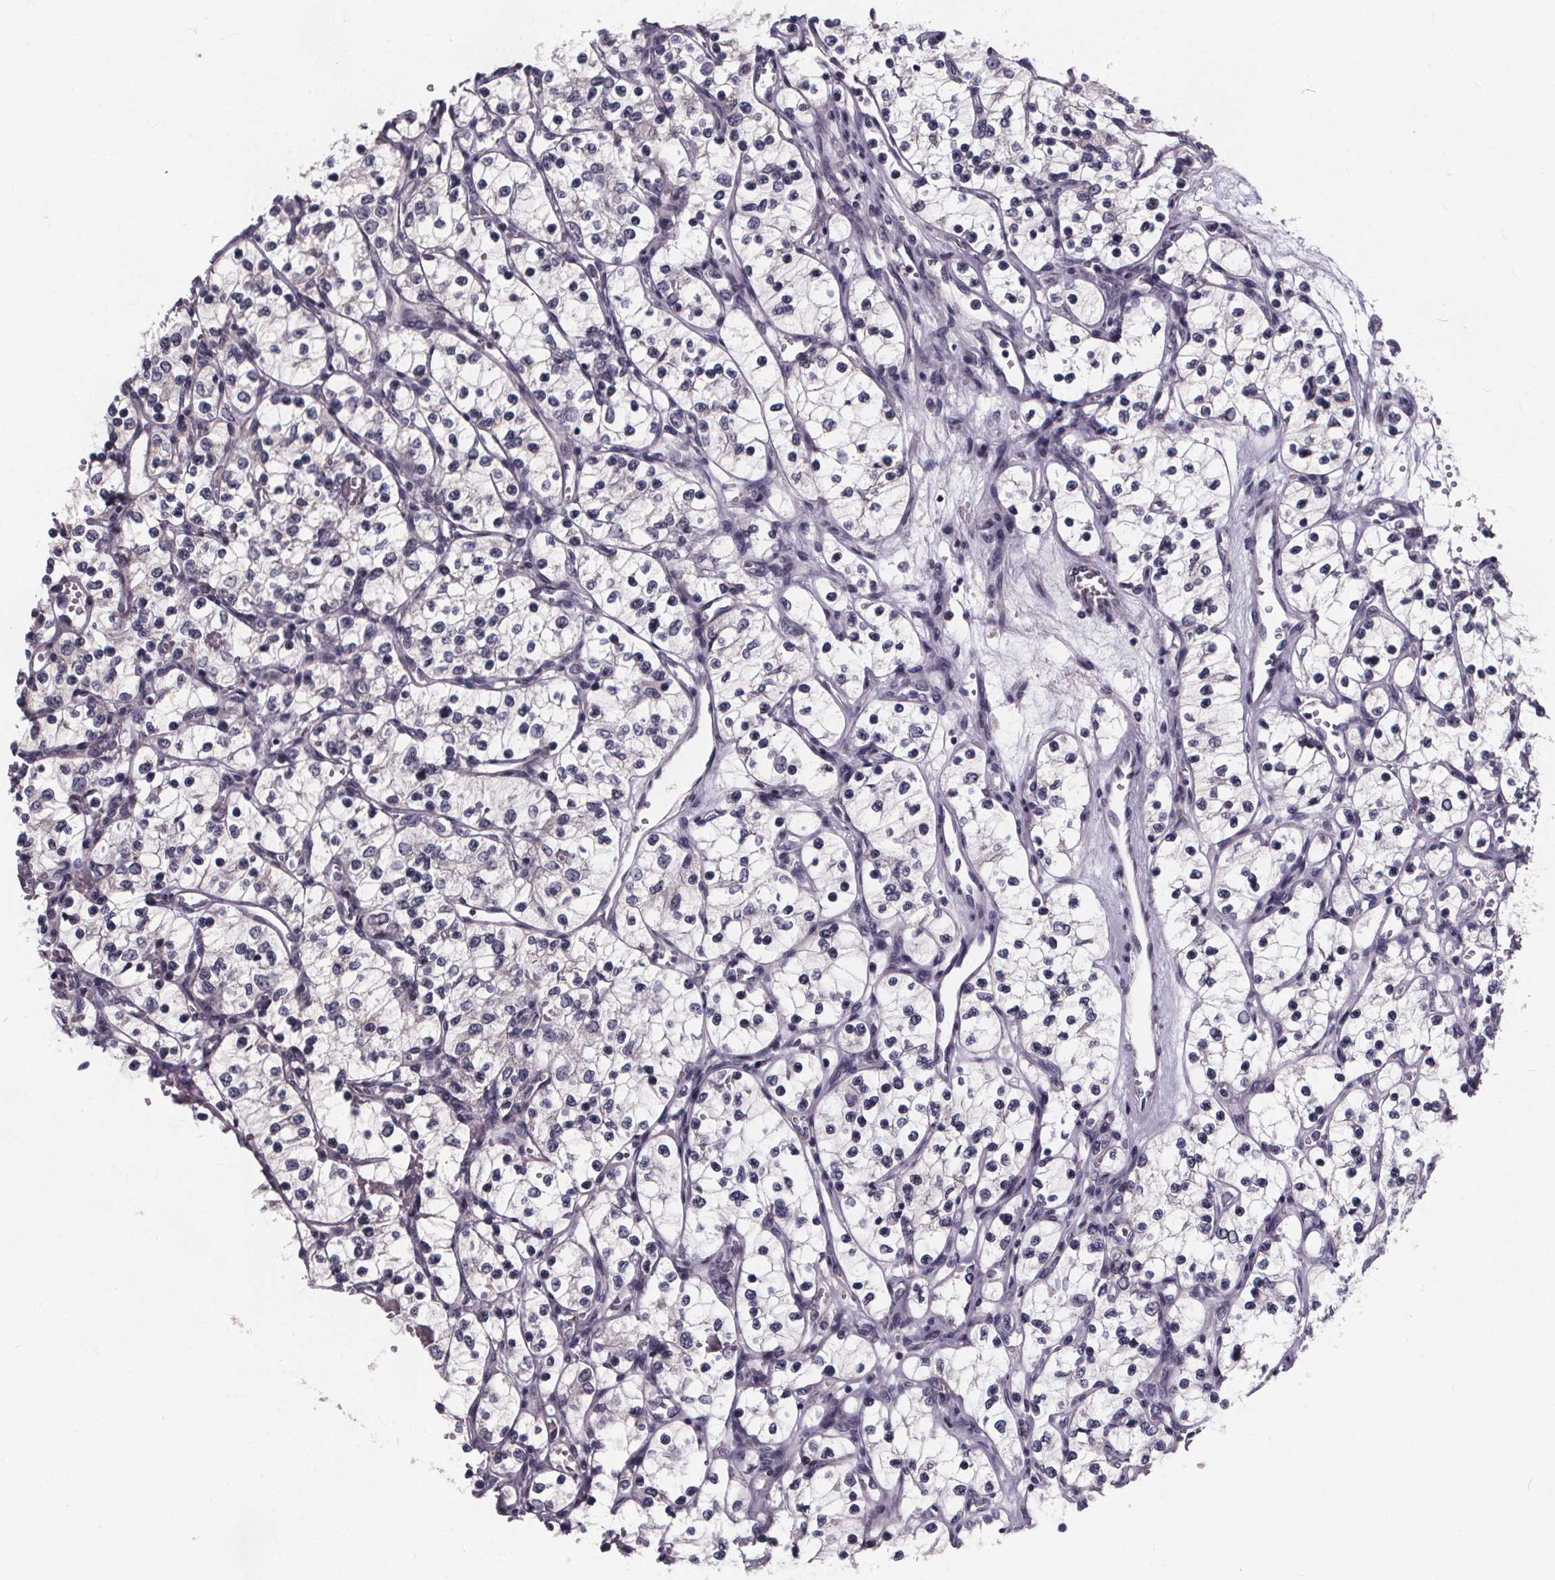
{"staining": {"intensity": "negative", "quantity": "none", "location": "none"}, "tissue": "renal cancer", "cell_type": "Tumor cells", "image_type": "cancer", "snomed": [{"axis": "morphology", "description": "Adenocarcinoma, NOS"}, {"axis": "topography", "description": "Kidney"}], "caption": "Human renal cancer (adenocarcinoma) stained for a protein using immunohistochemistry shows no expression in tumor cells.", "gene": "FAM181B", "patient": {"sex": "female", "age": 69}}